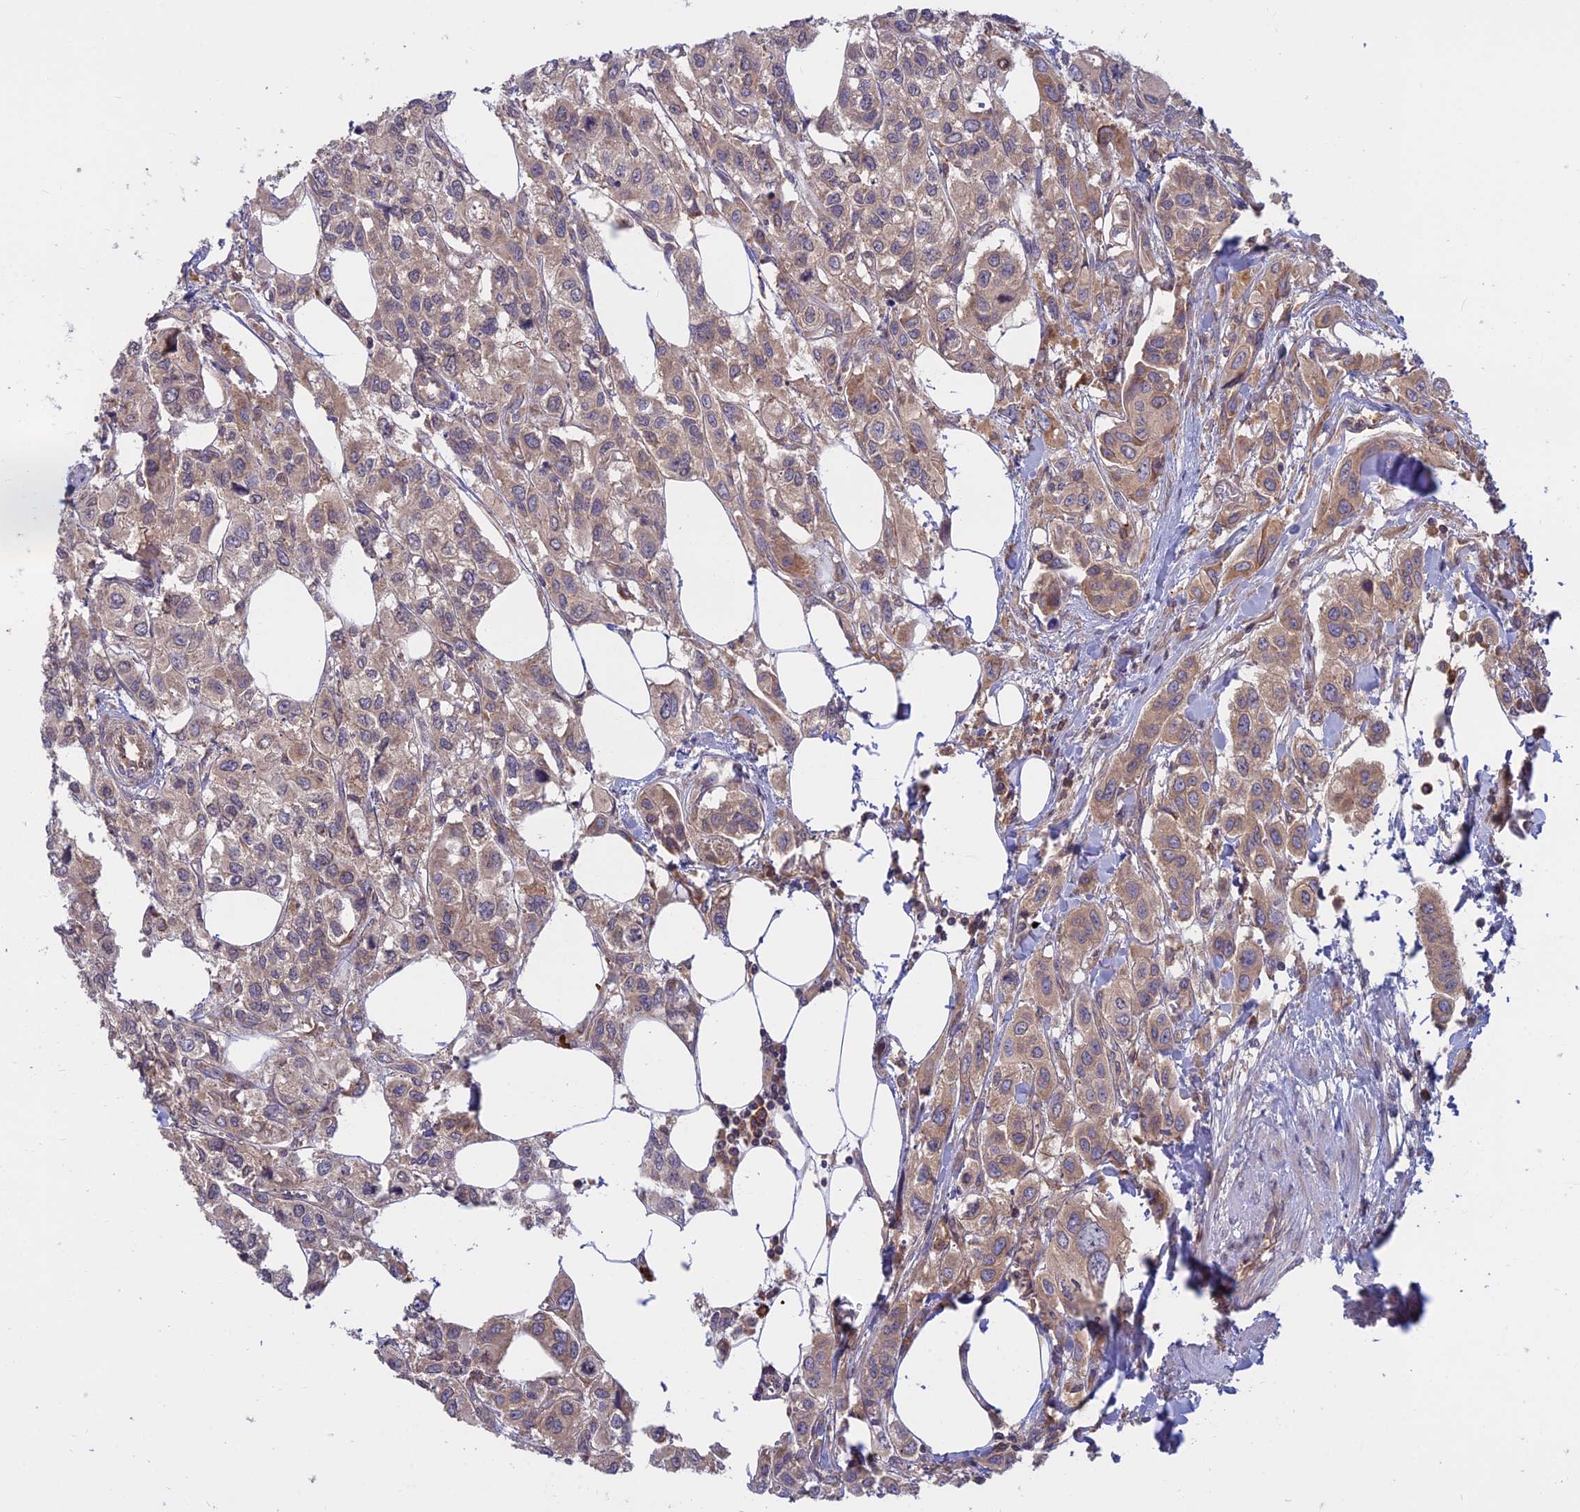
{"staining": {"intensity": "weak", "quantity": ">75%", "location": "cytoplasmic/membranous"}, "tissue": "urothelial cancer", "cell_type": "Tumor cells", "image_type": "cancer", "snomed": [{"axis": "morphology", "description": "Urothelial carcinoma, High grade"}, {"axis": "topography", "description": "Urinary bladder"}], "caption": "Protein expression analysis of human high-grade urothelial carcinoma reveals weak cytoplasmic/membranous staining in approximately >75% of tumor cells.", "gene": "TMEM208", "patient": {"sex": "male", "age": 67}}